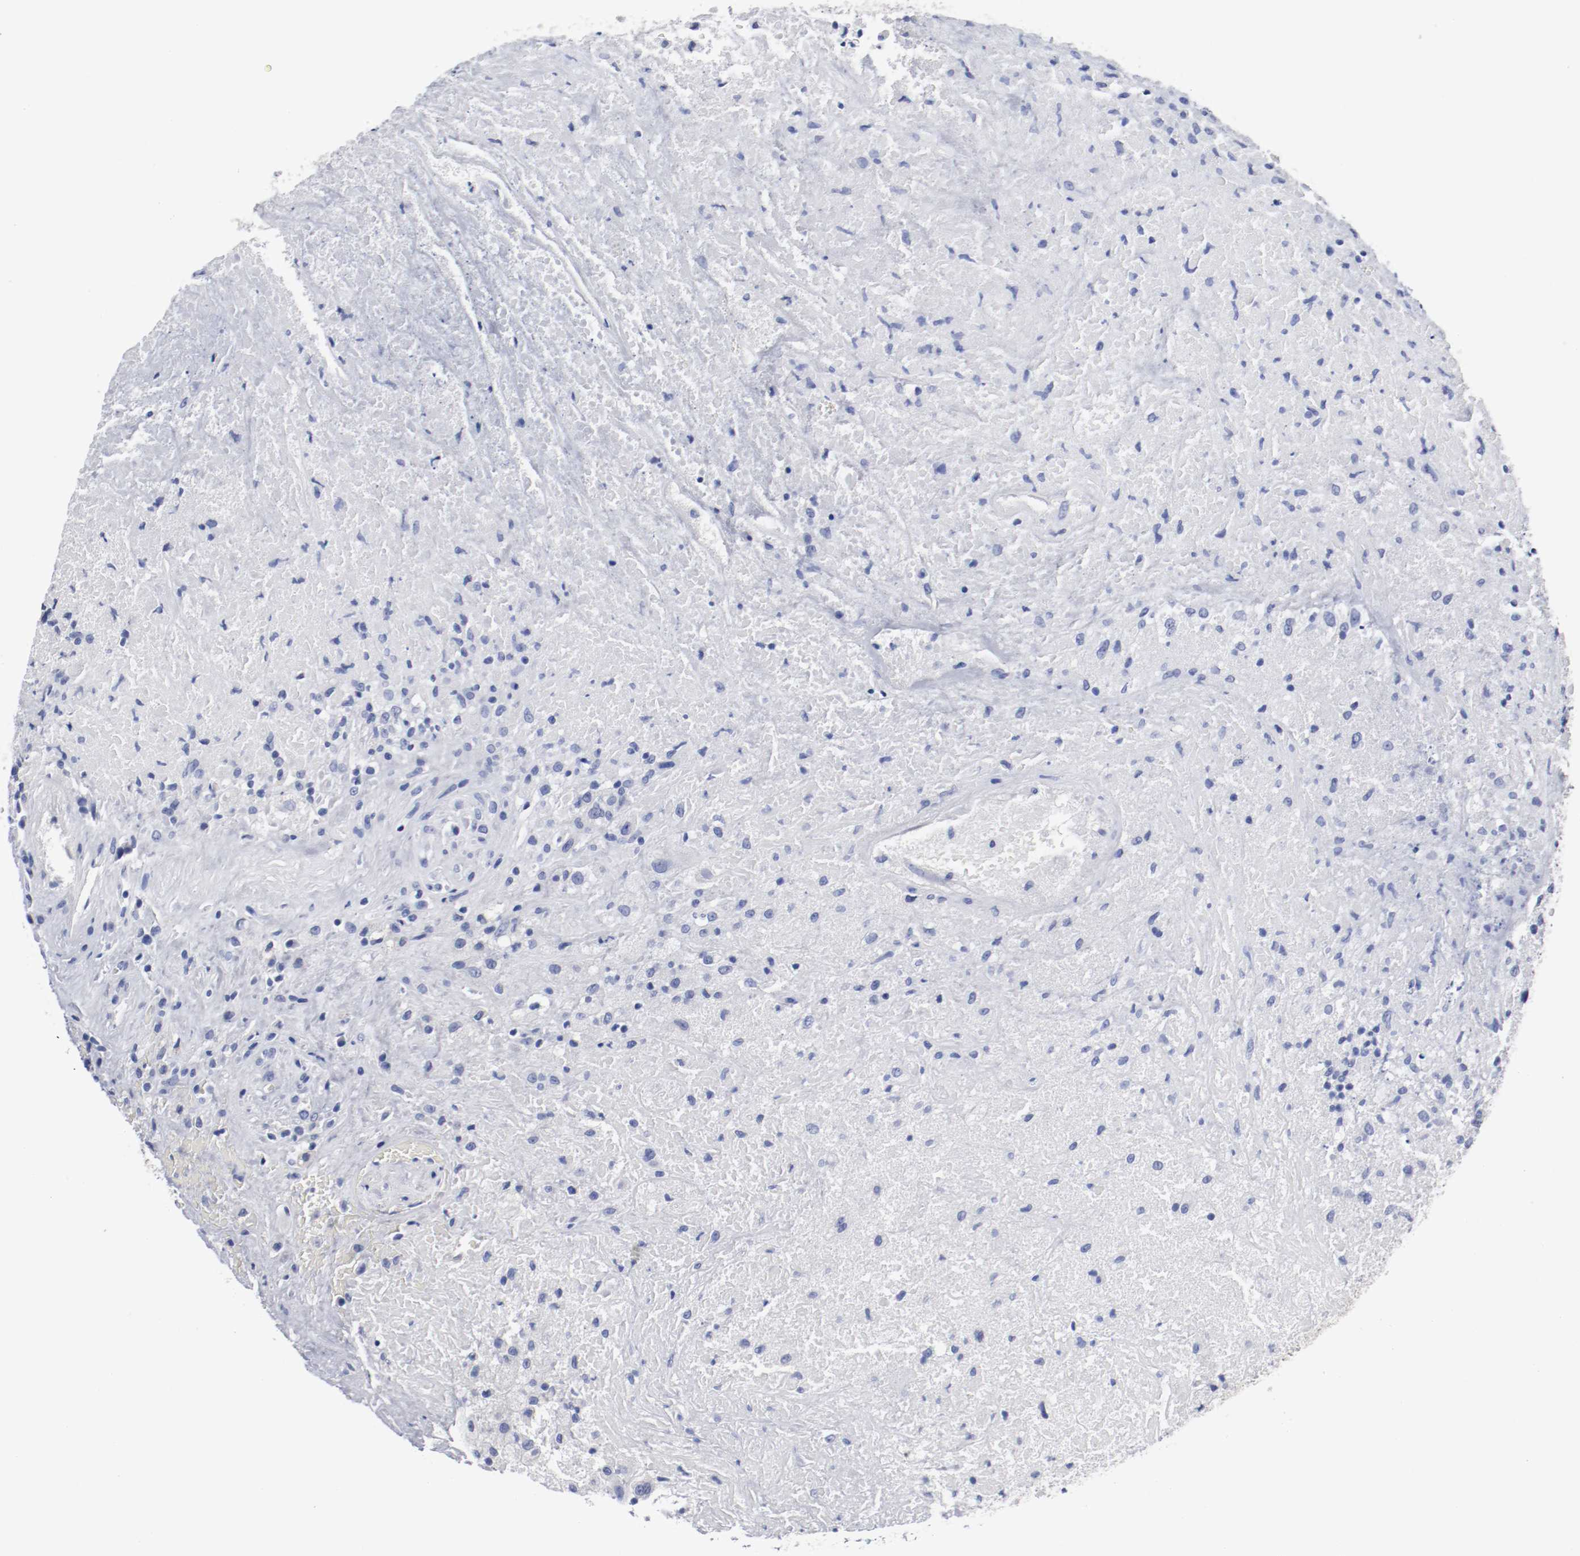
{"staining": {"intensity": "negative", "quantity": "none", "location": "none"}, "tissue": "testis cancer", "cell_type": "Tumor cells", "image_type": "cancer", "snomed": [{"axis": "morphology", "description": "Necrosis, NOS"}, {"axis": "morphology", "description": "Carcinoma, Embryonal, NOS"}, {"axis": "topography", "description": "Testis"}], "caption": "Human testis cancer (embryonal carcinoma) stained for a protein using immunohistochemistry (IHC) shows no staining in tumor cells.", "gene": "GAD1", "patient": {"sex": "male", "age": 19}}